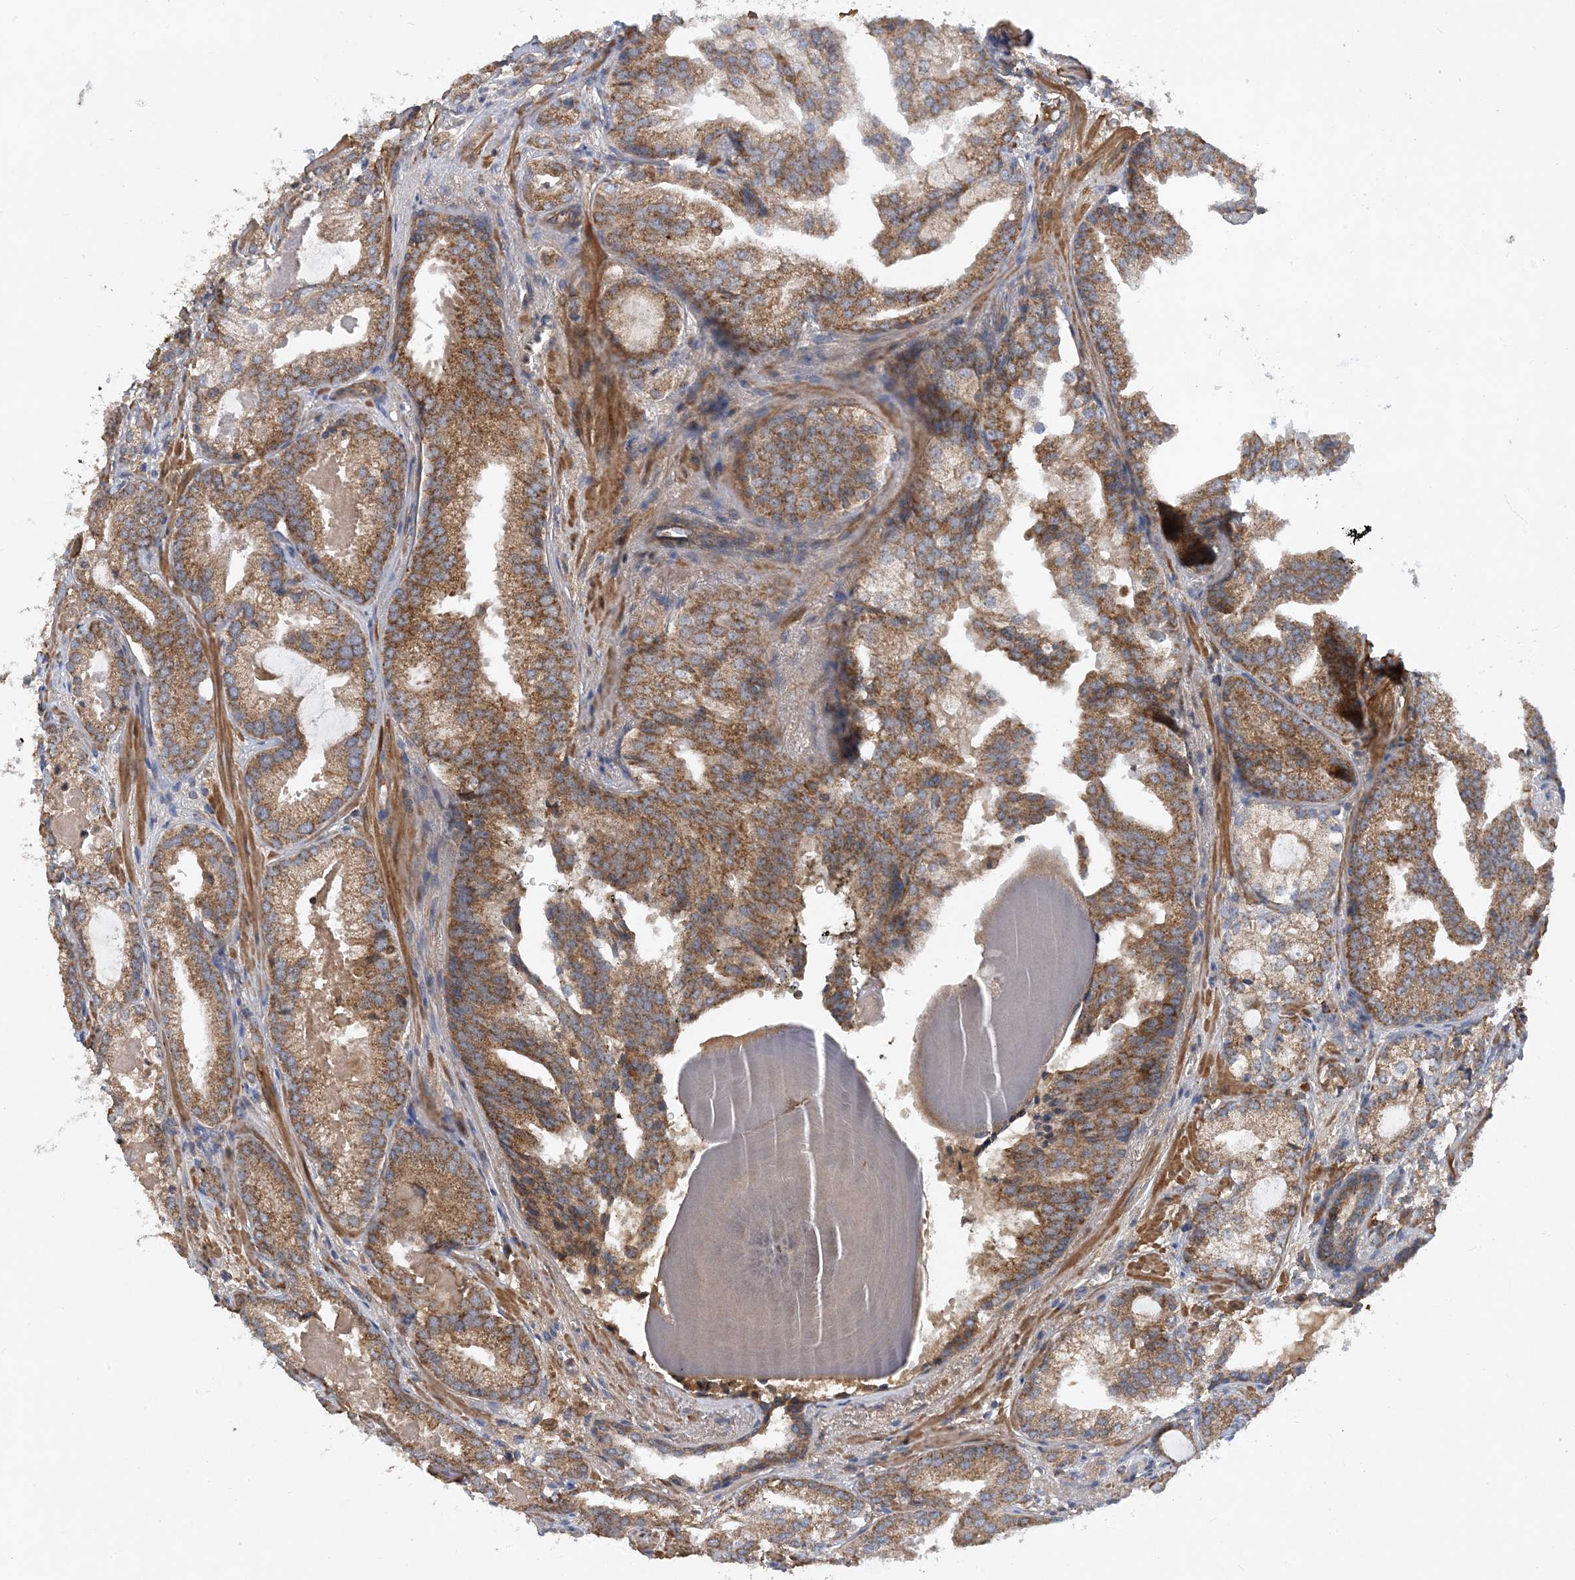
{"staining": {"intensity": "moderate", "quantity": ">75%", "location": "cytoplasmic/membranous"}, "tissue": "prostate cancer", "cell_type": "Tumor cells", "image_type": "cancer", "snomed": [{"axis": "morphology", "description": "Normal morphology"}, {"axis": "morphology", "description": "Adenocarcinoma, Low grade"}, {"axis": "topography", "description": "Prostate"}], "caption": "Protein expression analysis of human prostate cancer (low-grade adenocarcinoma) reveals moderate cytoplasmic/membranous positivity in approximately >75% of tumor cells. Immunohistochemistry stains the protein of interest in brown and the nuclei are stained blue.", "gene": "STK19", "patient": {"sex": "male", "age": 72}}